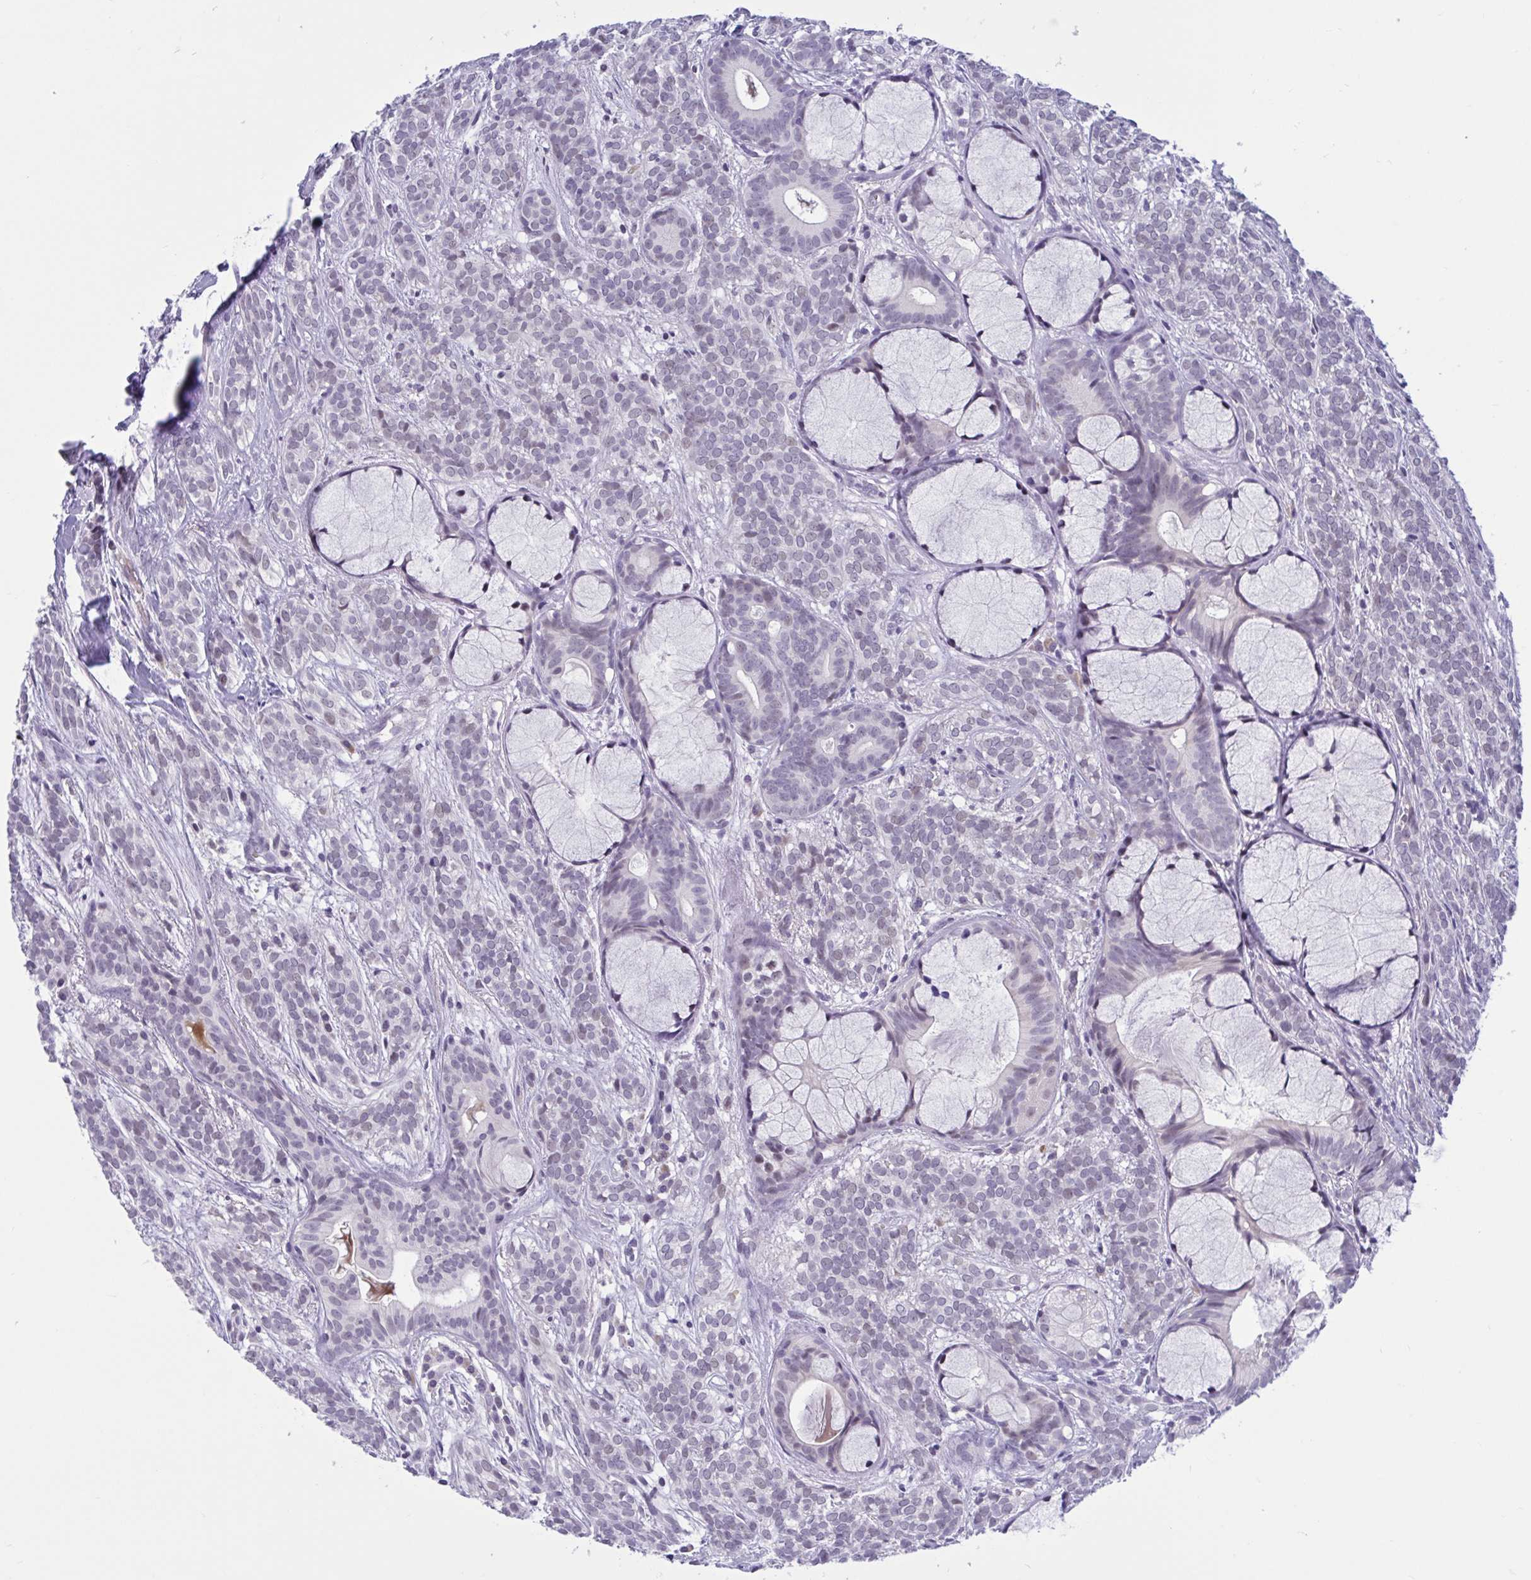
{"staining": {"intensity": "negative", "quantity": "none", "location": "none"}, "tissue": "head and neck cancer", "cell_type": "Tumor cells", "image_type": "cancer", "snomed": [{"axis": "morphology", "description": "Adenocarcinoma, NOS"}, {"axis": "topography", "description": "Head-Neck"}], "caption": "Immunohistochemical staining of head and neck cancer (adenocarcinoma) displays no significant staining in tumor cells.", "gene": "CNGB3", "patient": {"sex": "female", "age": 57}}